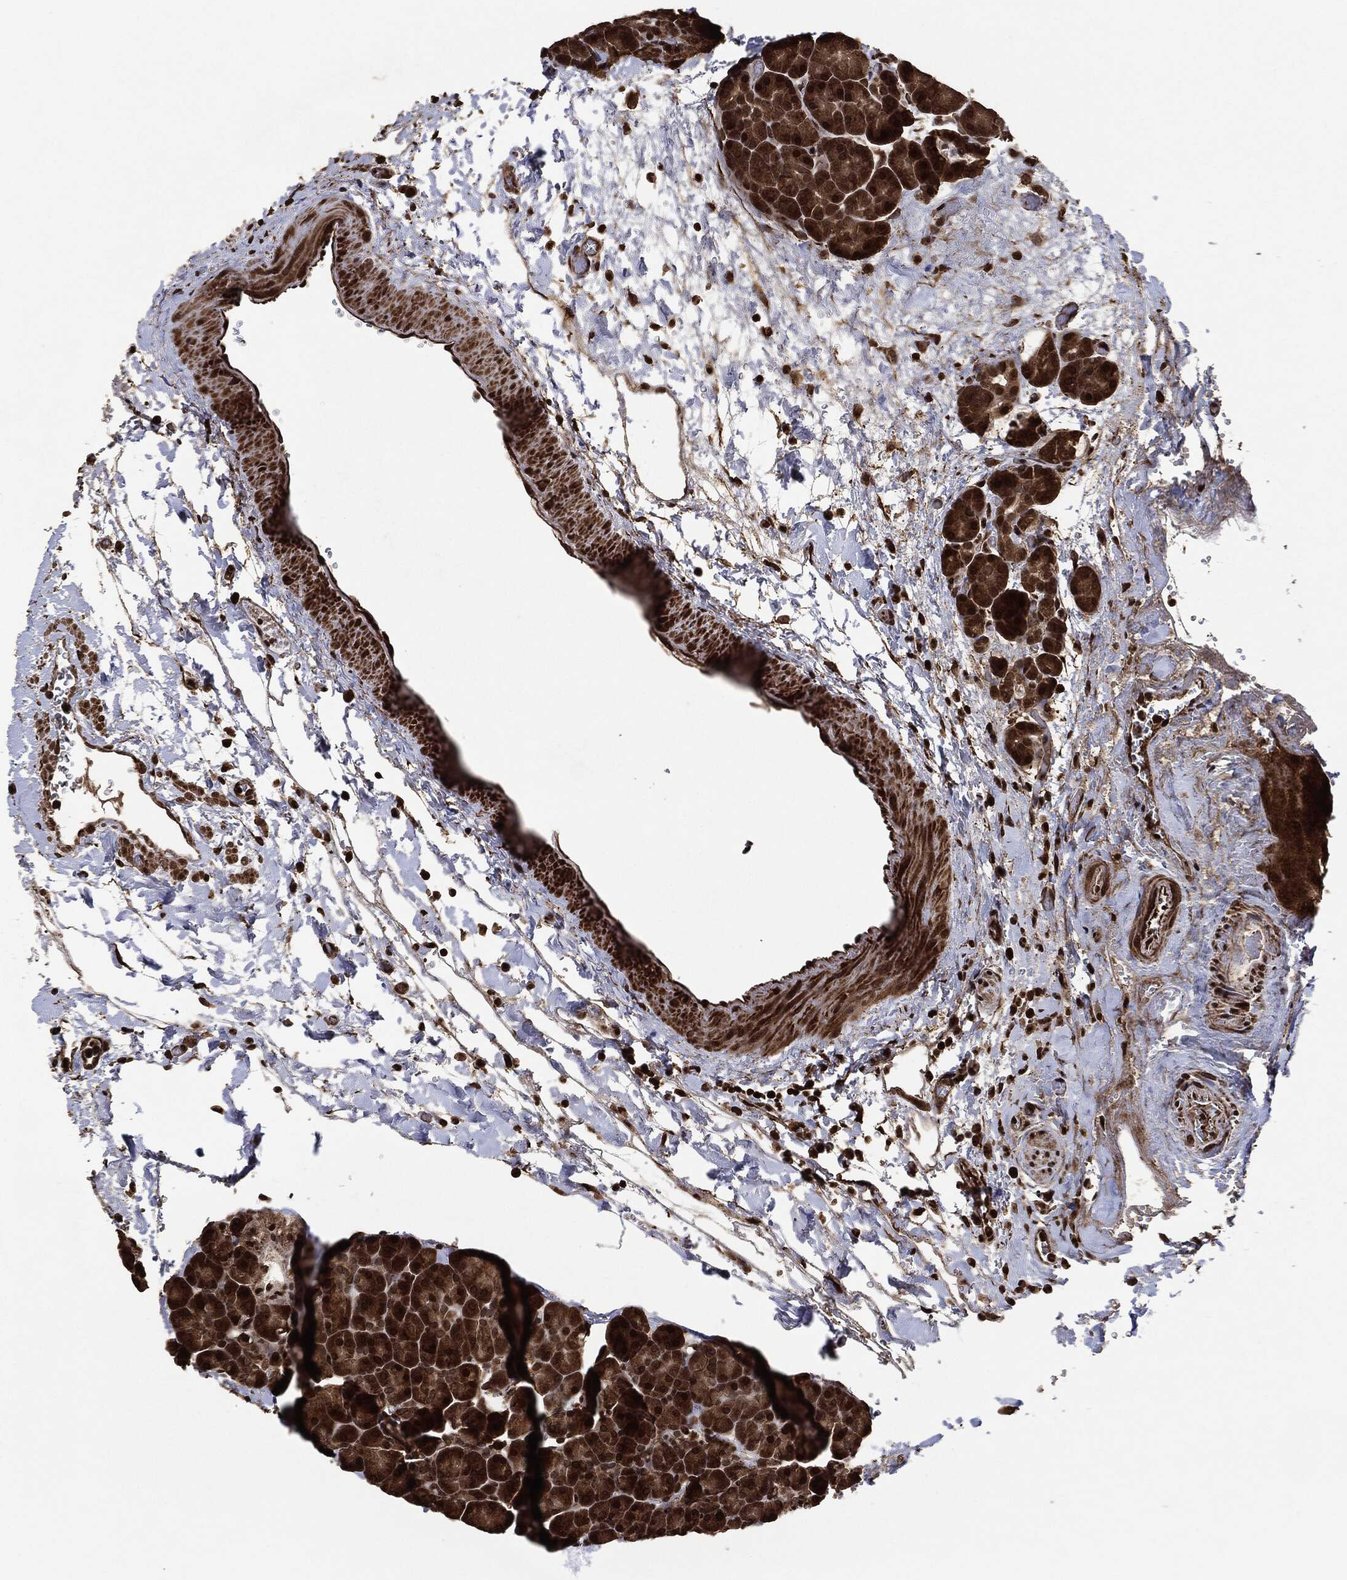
{"staining": {"intensity": "strong", "quantity": "25%-75%", "location": "cytoplasmic/membranous,nuclear"}, "tissue": "pancreas", "cell_type": "Exocrine glandular cells", "image_type": "normal", "snomed": [{"axis": "morphology", "description": "Normal tissue, NOS"}, {"axis": "topography", "description": "Pancreas"}], "caption": "DAB immunohistochemical staining of unremarkable human pancreas demonstrates strong cytoplasmic/membranous,nuclear protein staining in approximately 25%-75% of exocrine glandular cells.", "gene": "PDK1", "patient": {"sex": "female", "age": 44}}